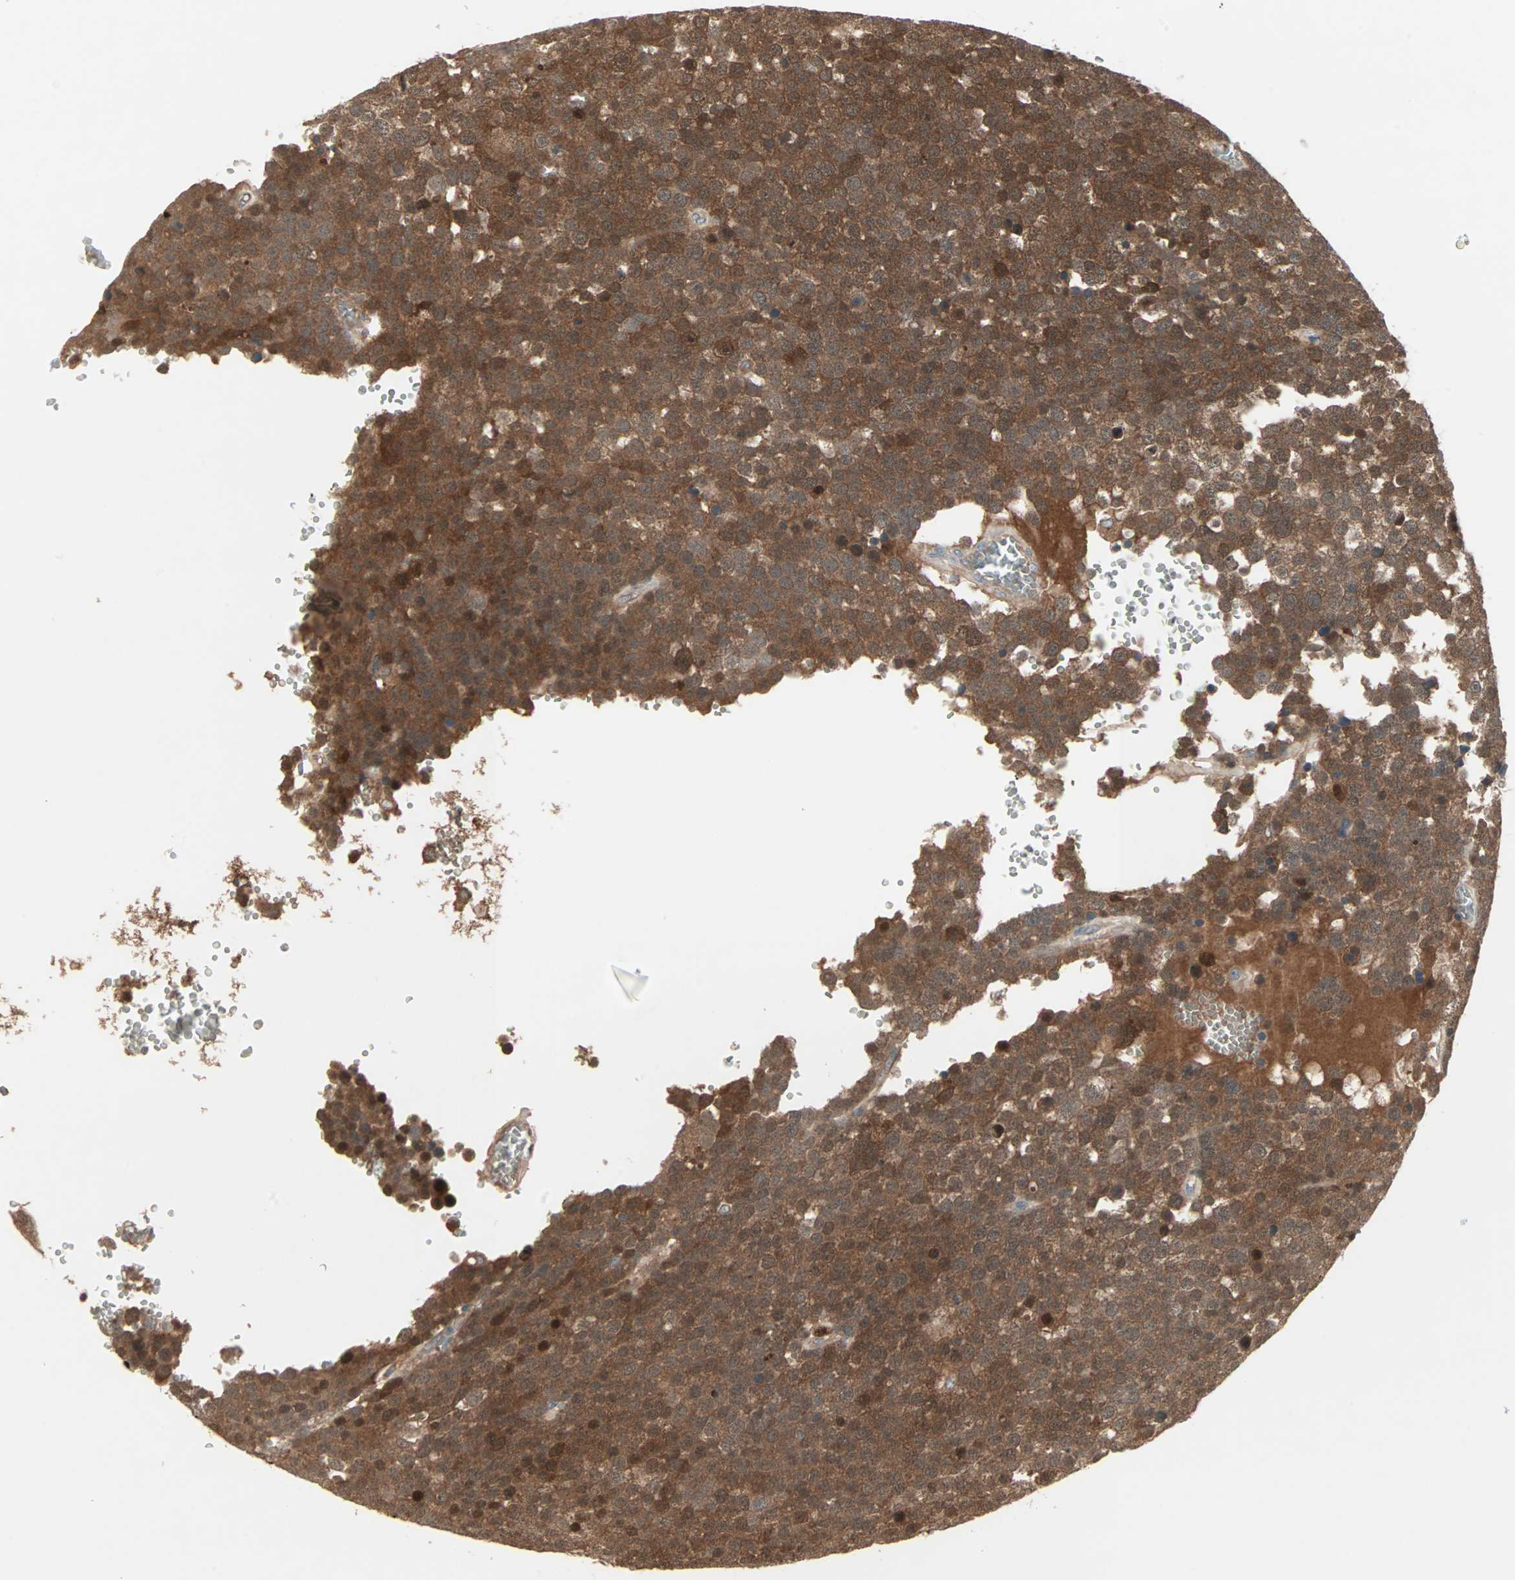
{"staining": {"intensity": "strong", "quantity": ">75%", "location": "cytoplasmic/membranous,nuclear"}, "tissue": "testis cancer", "cell_type": "Tumor cells", "image_type": "cancer", "snomed": [{"axis": "morphology", "description": "Seminoma, NOS"}, {"axis": "topography", "description": "Testis"}], "caption": "Immunohistochemical staining of testis cancer exhibits strong cytoplasmic/membranous and nuclear protein positivity in approximately >75% of tumor cells.", "gene": "JMJD7-PLA2G4B", "patient": {"sex": "male", "age": 71}}